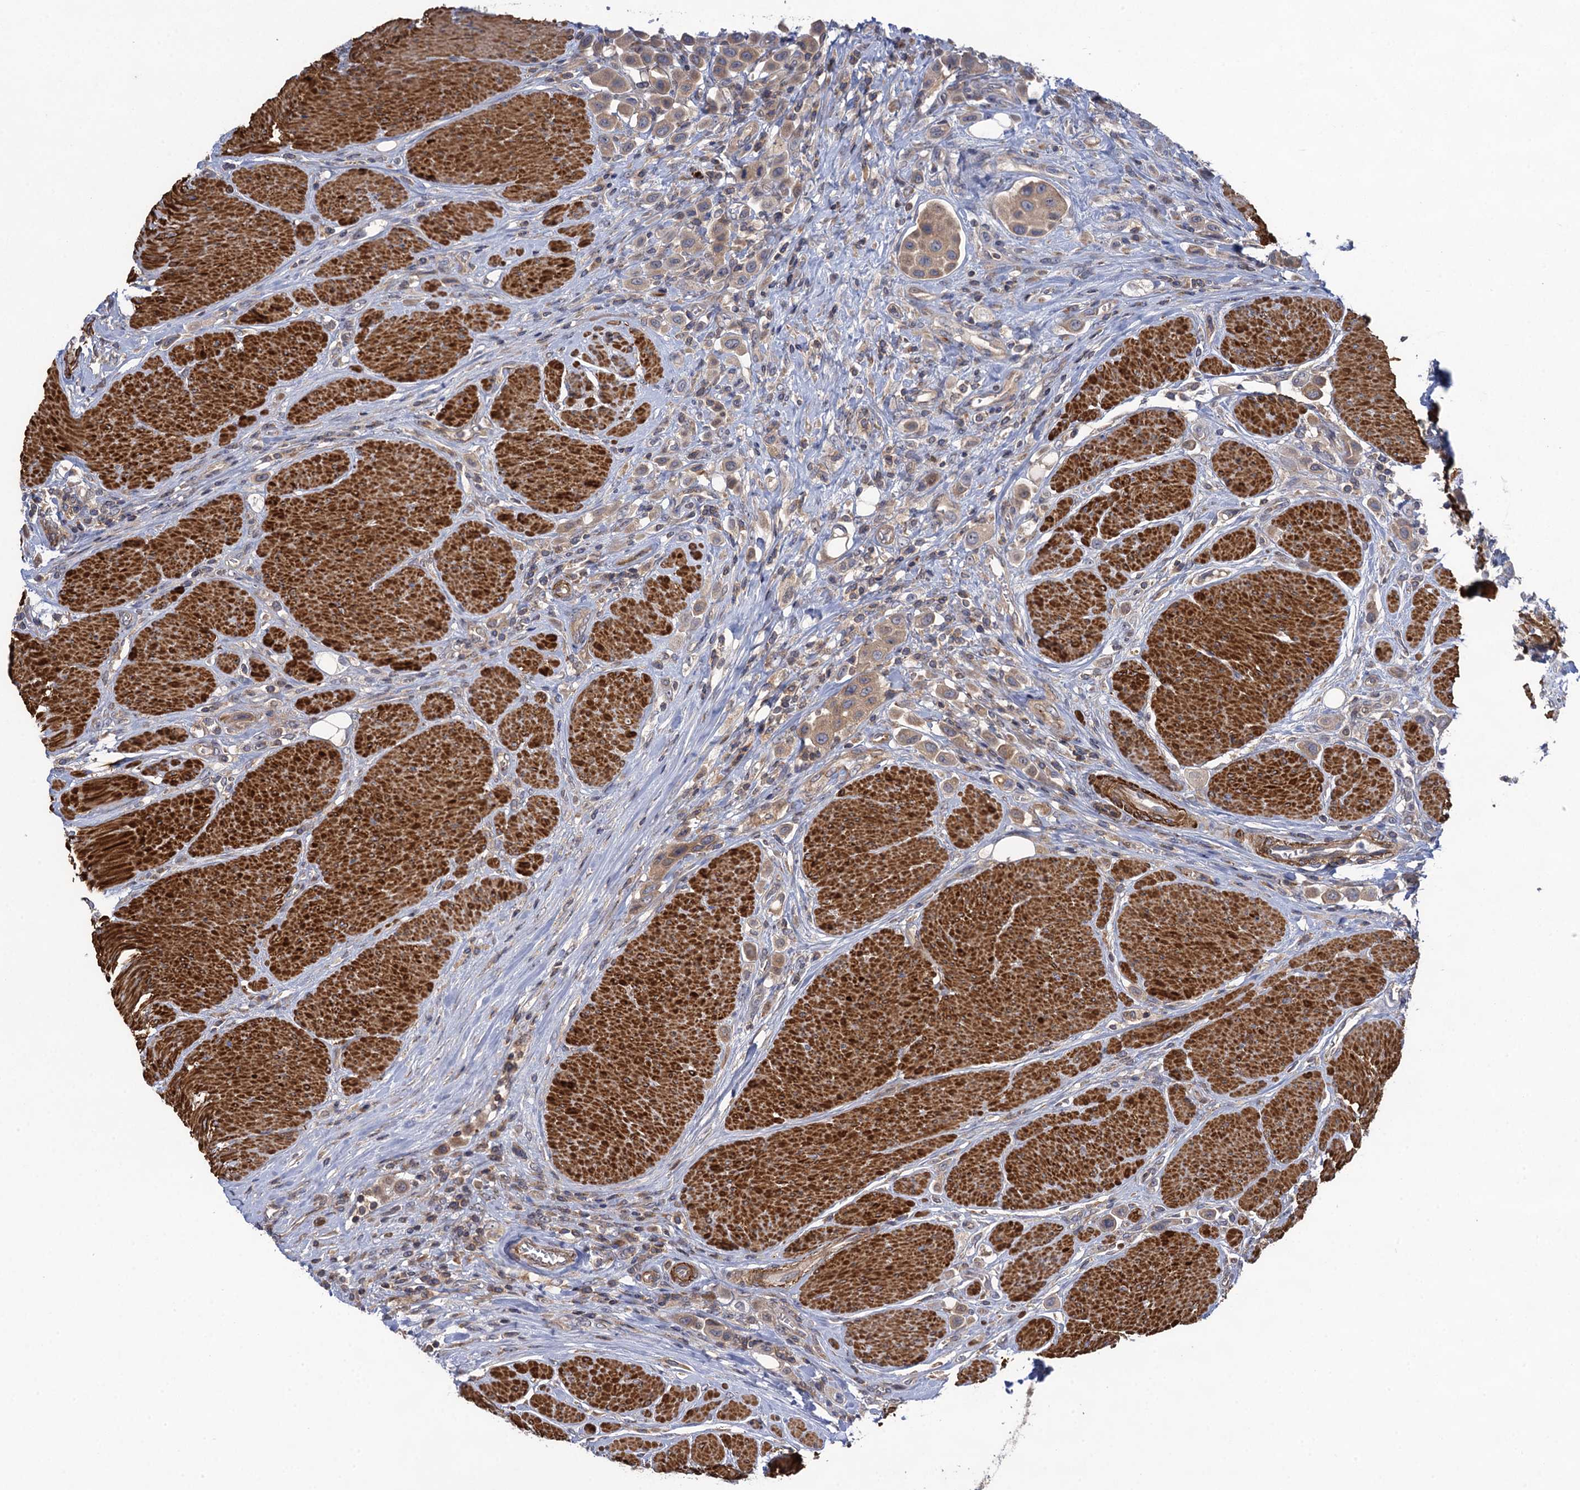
{"staining": {"intensity": "moderate", "quantity": ">75%", "location": "cytoplasmic/membranous"}, "tissue": "urothelial cancer", "cell_type": "Tumor cells", "image_type": "cancer", "snomed": [{"axis": "morphology", "description": "Urothelial carcinoma, High grade"}, {"axis": "topography", "description": "Urinary bladder"}], "caption": "Immunohistochemical staining of urothelial carcinoma (high-grade) shows medium levels of moderate cytoplasmic/membranous expression in approximately >75% of tumor cells.", "gene": "WDR88", "patient": {"sex": "male", "age": 50}}